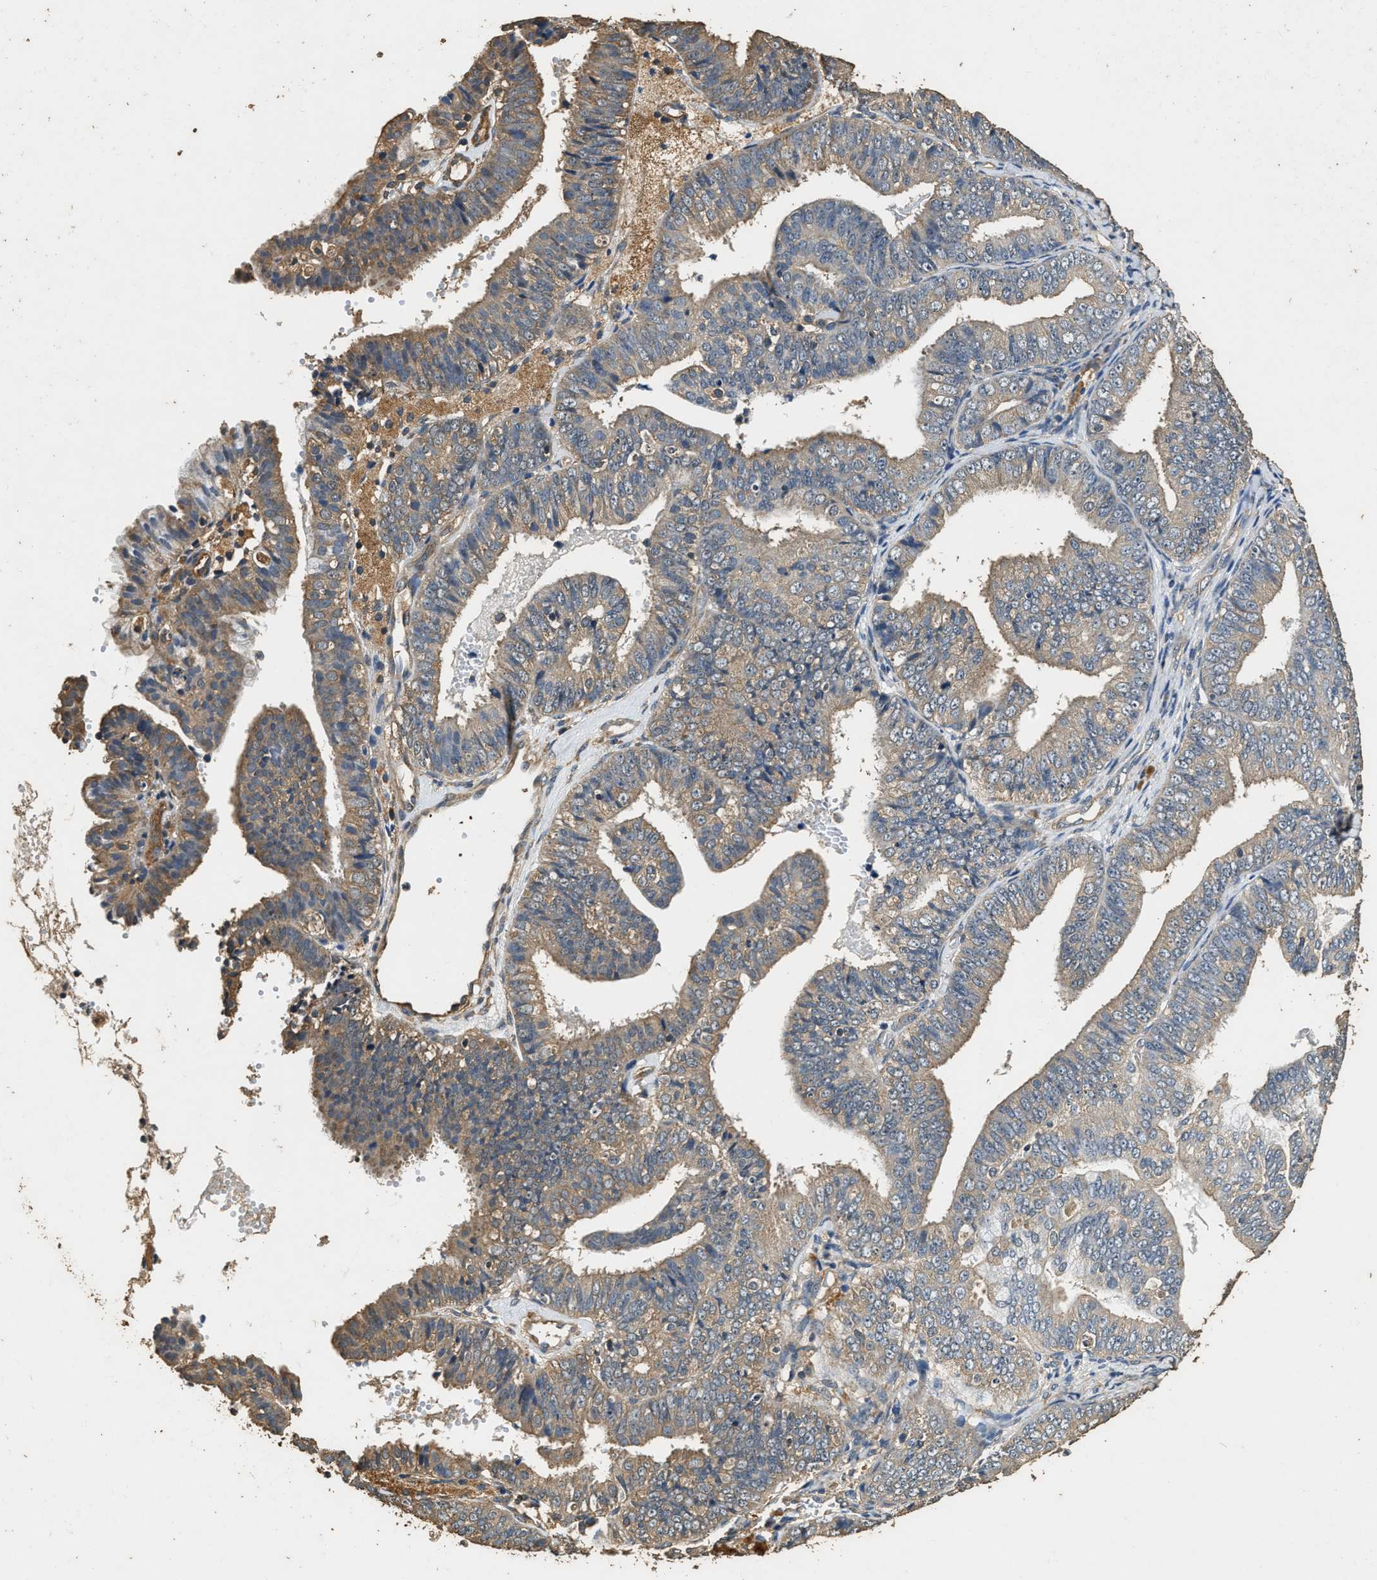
{"staining": {"intensity": "weak", "quantity": ">75%", "location": "cytoplasmic/membranous"}, "tissue": "endometrial cancer", "cell_type": "Tumor cells", "image_type": "cancer", "snomed": [{"axis": "morphology", "description": "Adenocarcinoma, NOS"}, {"axis": "topography", "description": "Endometrium"}], "caption": "Immunohistochemical staining of endometrial adenocarcinoma reveals low levels of weak cytoplasmic/membranous protein expression in approximately >75% of tumor cells. Using DAB (brown) and hematoxylin (blue) stains, captured at high magnification using brightfield microscopy.", "gene": "MIB1", "patient": {"sex": "female", "age": 63}}